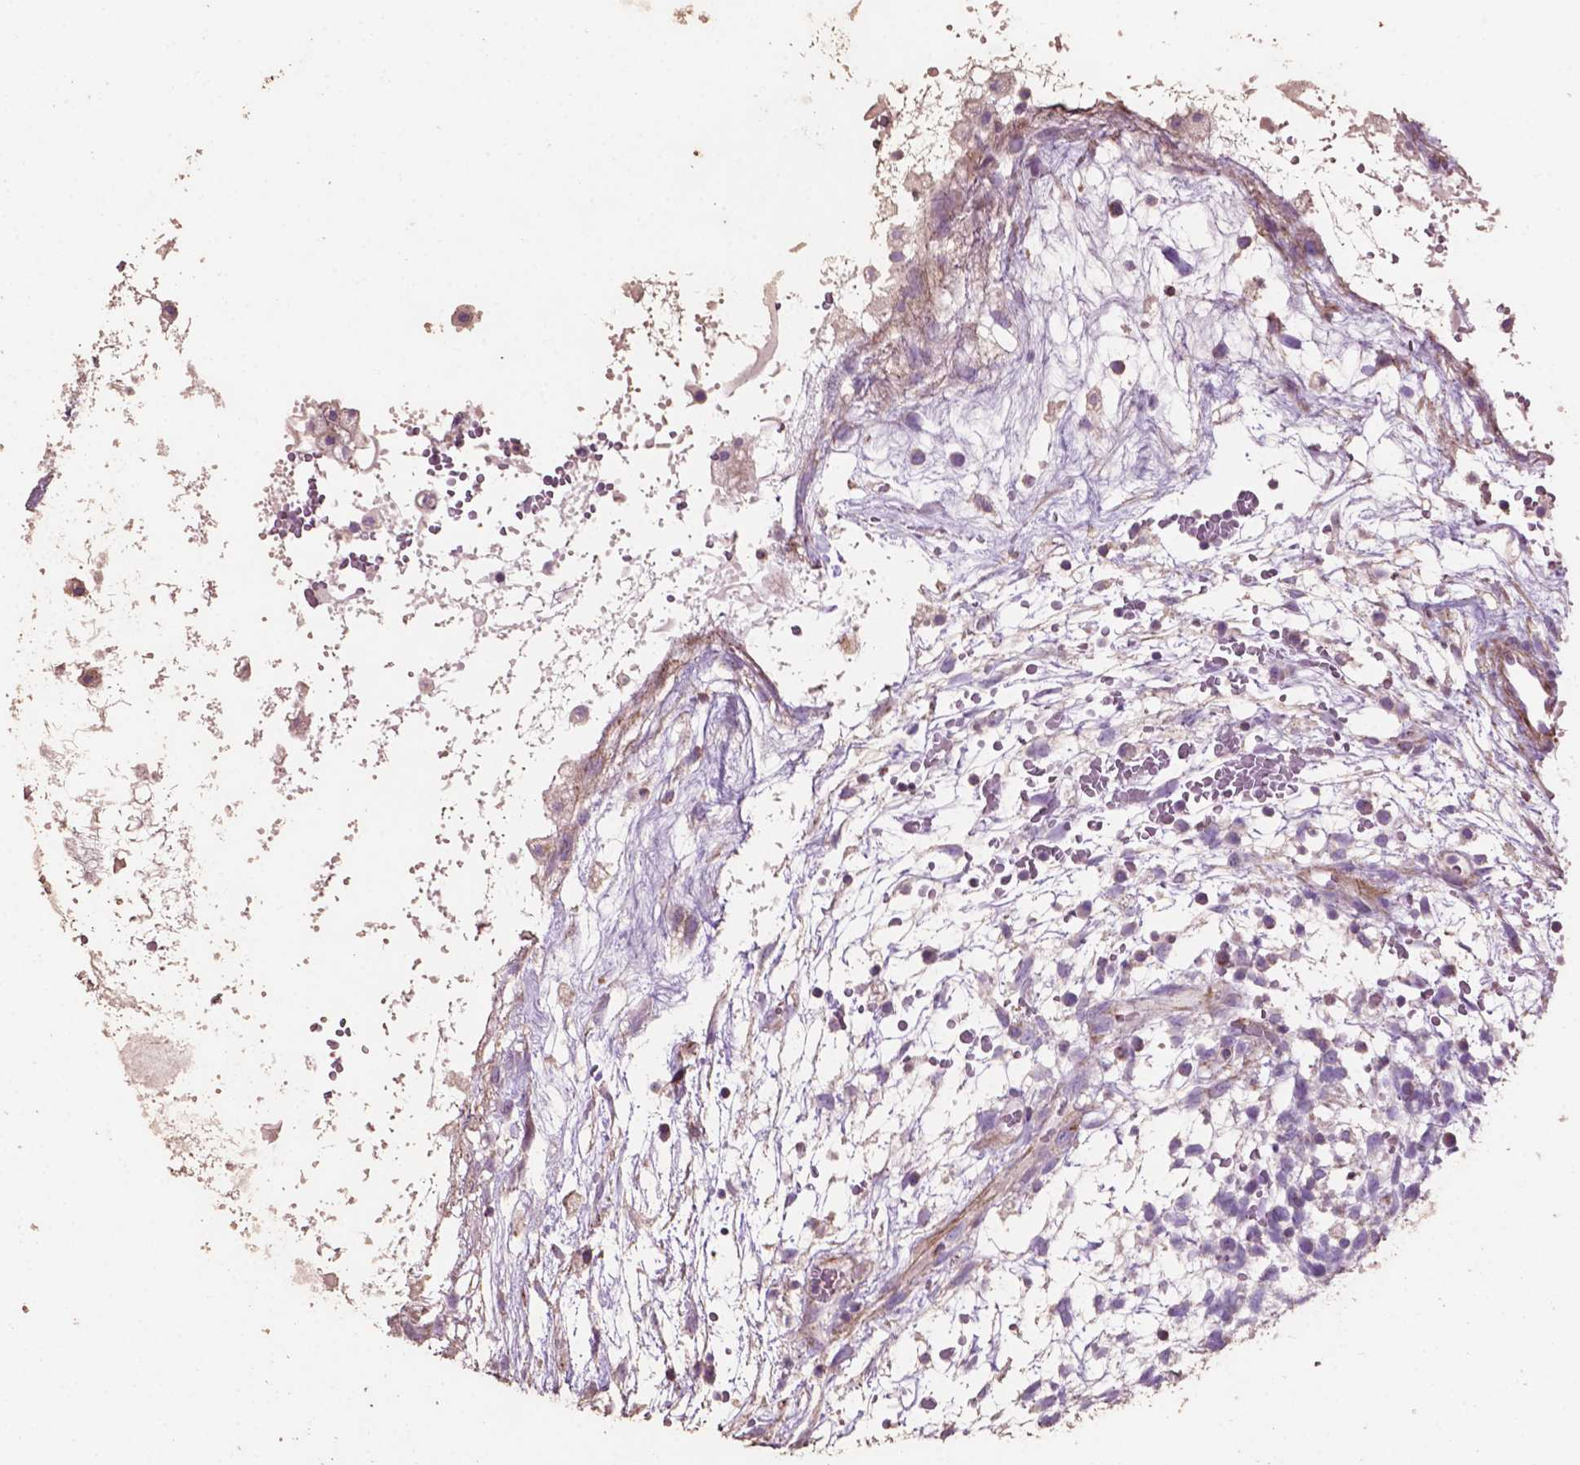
{"staining": {"intensity": "moderate", "quantity": "<25%", "location": "cytoplasmic/membranous"}, "tissue": "testis cancer", "cell_type": "Tumor cells", "image_type": "cancer", "snomed": [{"axis": "morphology", "description": "Normal tissue, NOS"}, {"axis": "morphology", "description": "Carcinoma, Embryonal, NOS"}, {"axis": "topography", "description": "Testis"}], "caption": "DAB (3,3'-diaminobenzidine) immunohistochemical staining of human testis embryonal carcinoma shows moderate cytoplasmic/membranous protein positivity in approximately <25% of tumor cells. The staining was performed using DAB (3,3'-diaminobenzidine), with brown indicating positive protein expression. Nuclei are stained blue with hematoxylin.", "gene": "COMMD4", "patient": {"sex": "male", "age": 32}}